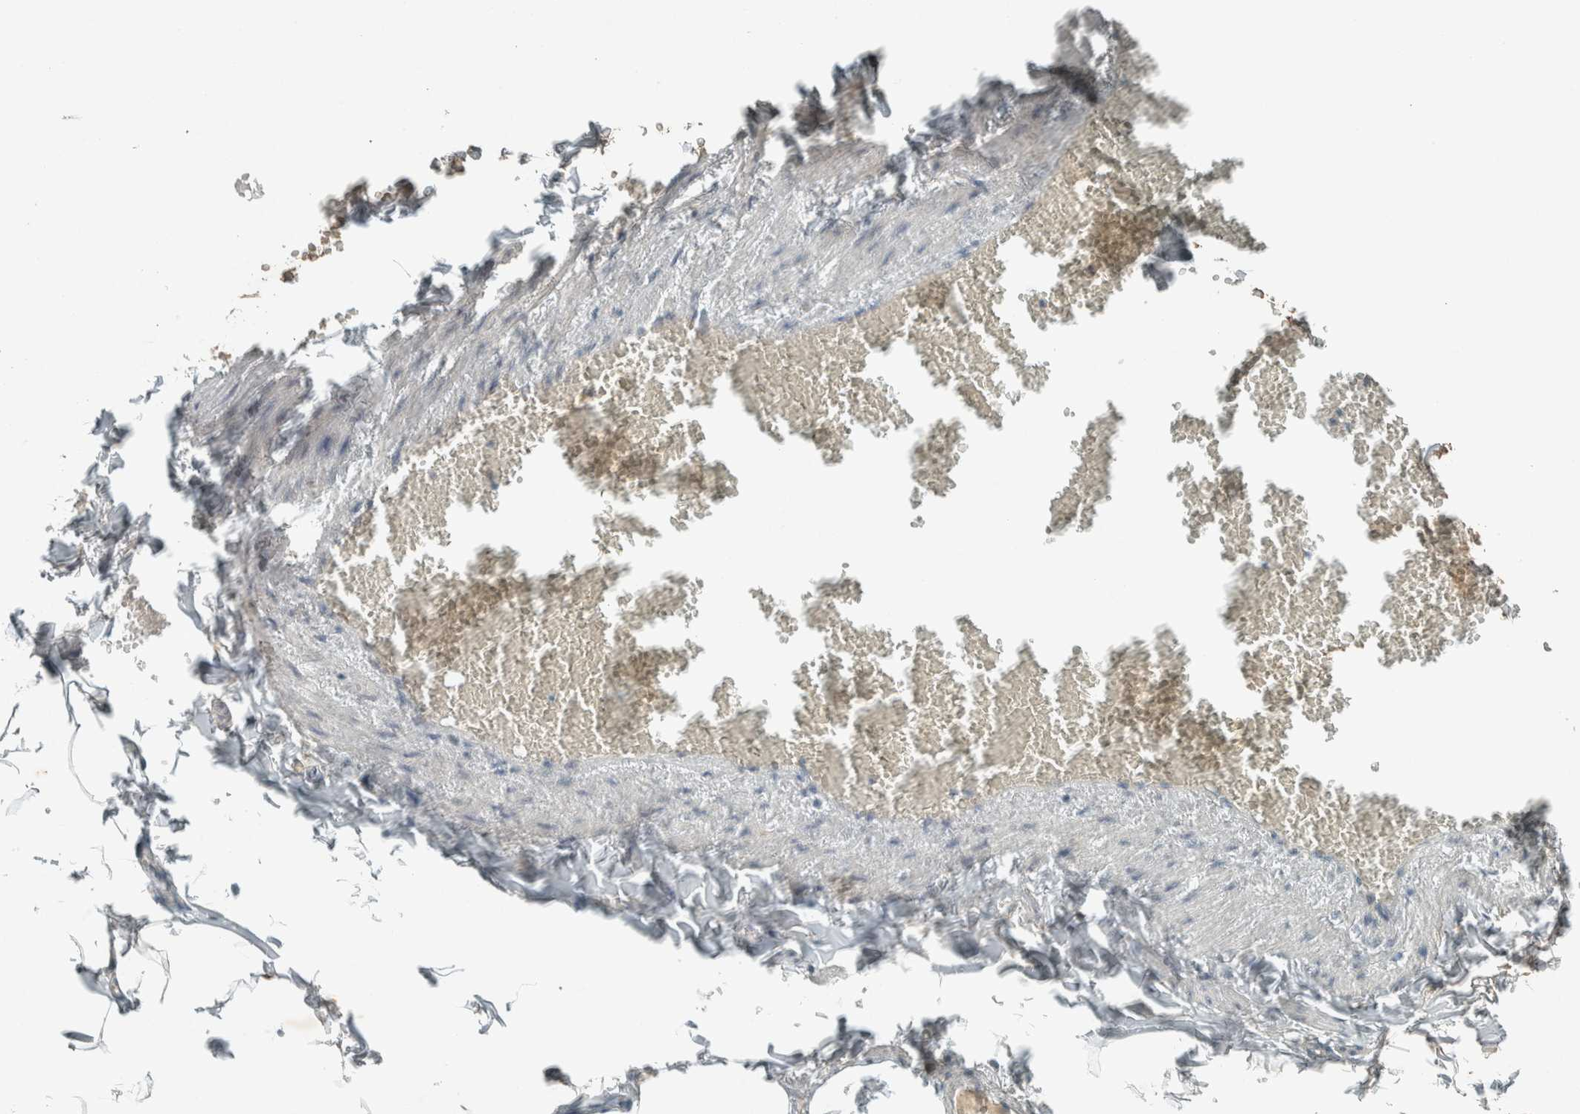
{"staining": {"intensity": "negative", "quantity": "none", "location": "none"}, "tissue": "adipose tissue", "cell_type": "Adipocytes", "image_type": "normal", "snomed": [{"axis": "morphology", "description": "Normal tissue, NOS"}, {"axis": "topography", "description": "Vascular tissue"}], "caption": "Immunohistochemistry (IHC) micrograph of normal adipose tissue: adipose tissue stained with DAB displays no significant protein staining in adipocytes.", "gene": "CERCAM", "patient": {"sex": "male", "age": 41}}